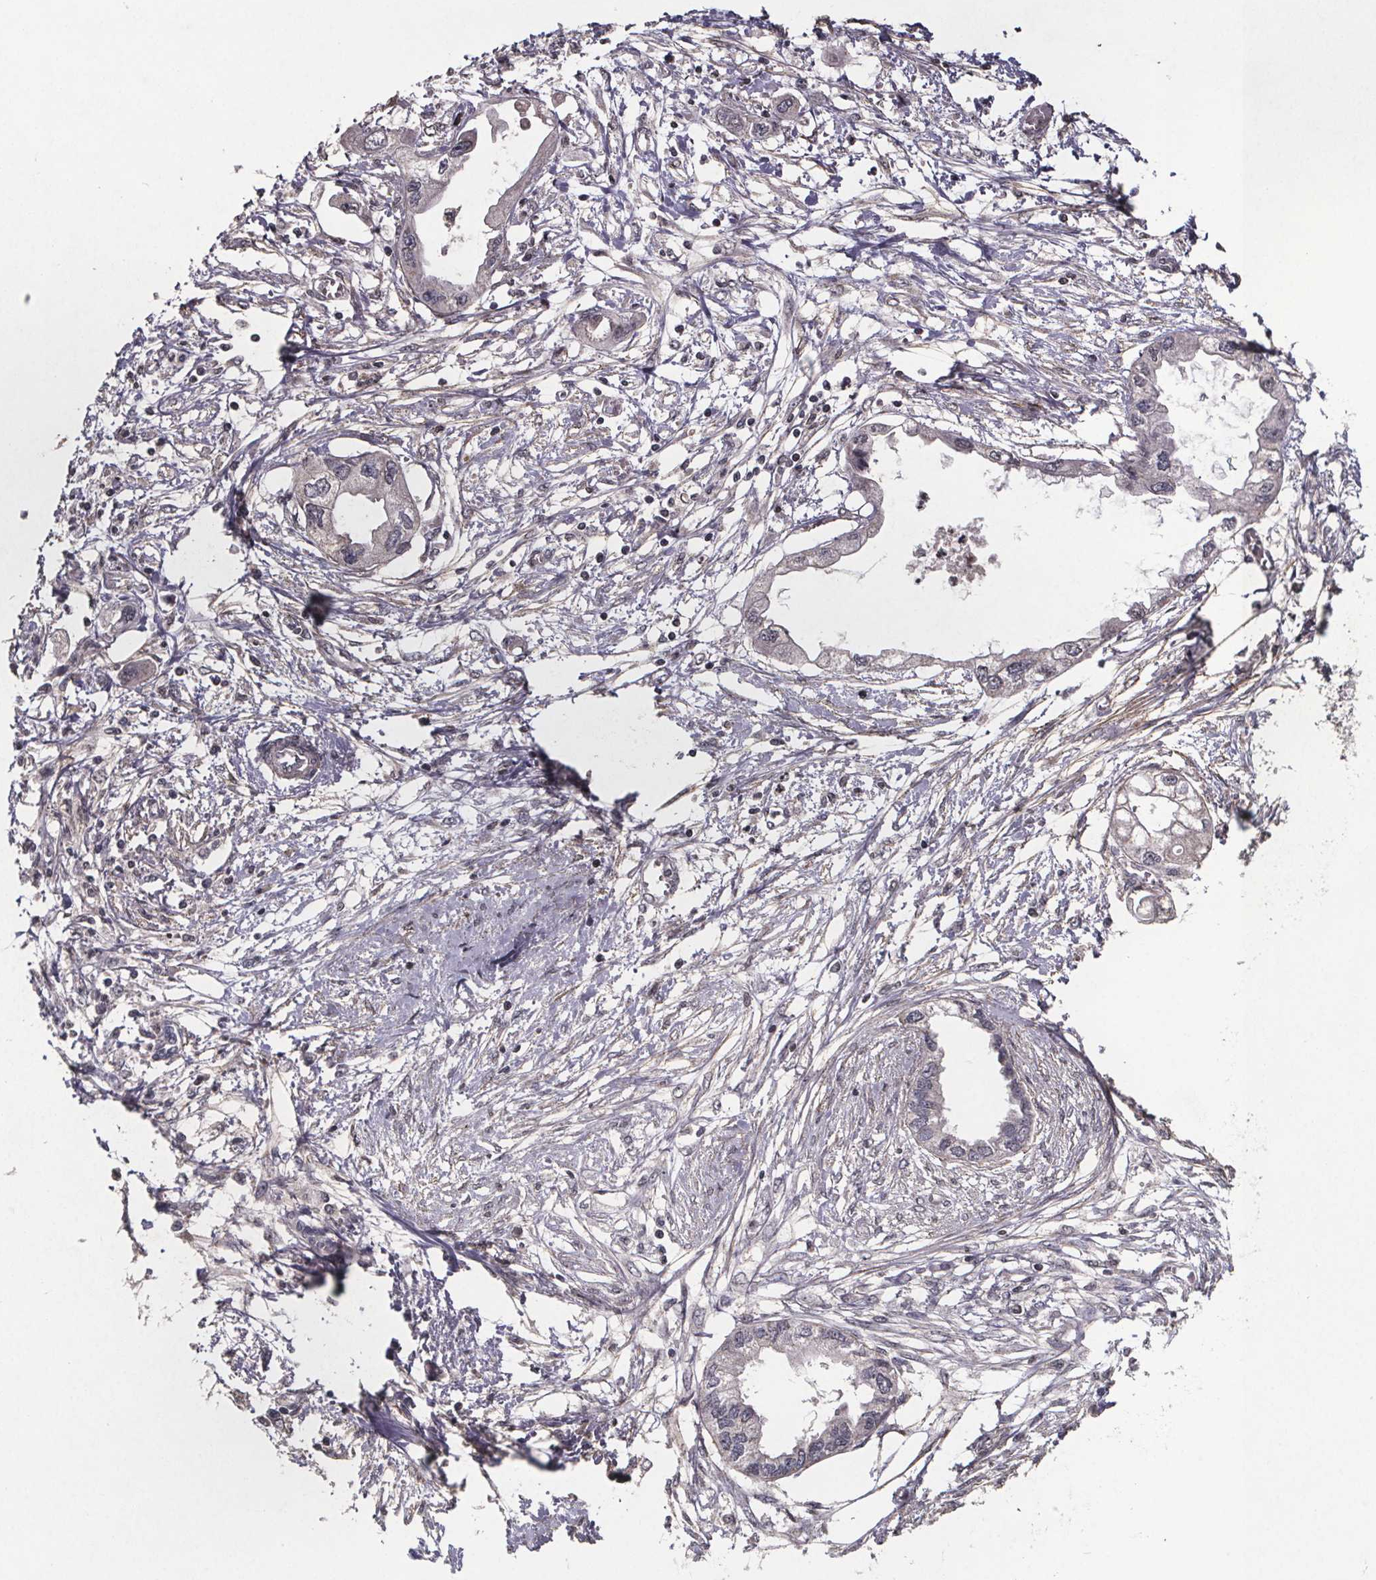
{"staining": {"intensity": "negative", "quantity": "none", "location": "none"}, "tissue": "endometrial cancer", "cell_type": "Tumor cells", "image_type": "cancer", "snomed": [{"axis": "morphology", "description": "Adenocarcinoma, NOS"}, {"axis": "morphology", "description": "Adenocarcinoma, metastatic, NOS"}, {"axis": "topography", "description": "Adipose tissue"}, {"axis": "topography", "description": "Endometrium"}], "caption": "Metastatic adenocarcinoma (endometrial) was stained to show a protein in brown. There is no significant positivity in tumor cells.", "gene": "PALLD", "patient": {"sex": "female", "age": 67}}